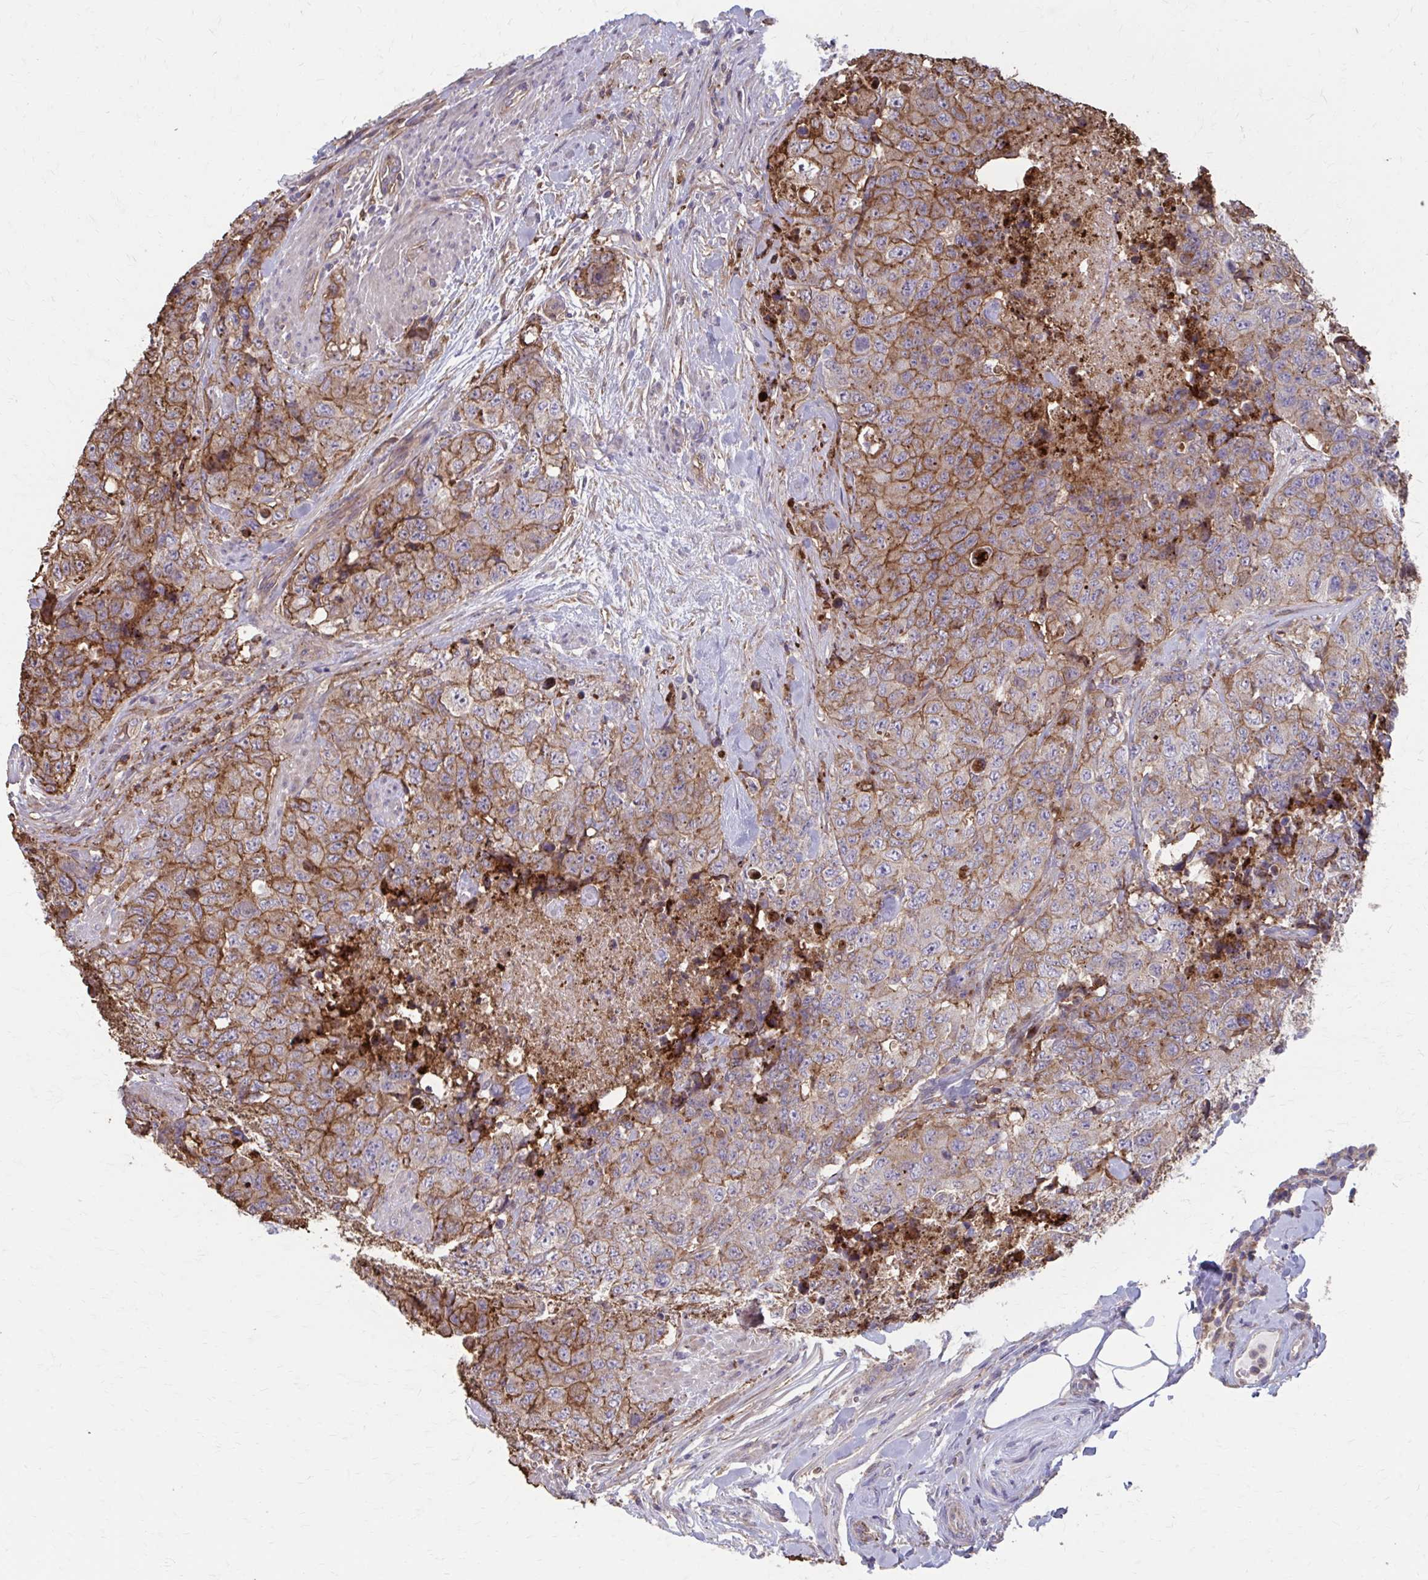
{"staining": {"intensity": "moderate", "quantity": "25%-75%", "location": "cytoplasmic/membranous"}, "tissue": "urothelial cancer", "cell_type": "Tumor cells", "image_type": "cancer", "snomed": [{"axis": "morphology", "description": "Urothelial carcinoma, High grade"}, {"axis": "topography", "description": "Urinary bladder"}], "caption": "Urothelial cancer was stained to show a protein in brown. There is medium levels of moderate cytoplasmic/membranous positivity in about 25%-75% of tumor cells. The staining is performed using DAB (3,3'-diaminobenzidine) brown chromogen to label protein expression. The nuclei are counter-stained blue using hematoxylin.", "gene": "MMP14", "patient": {"sex": "female", "age": 78}}